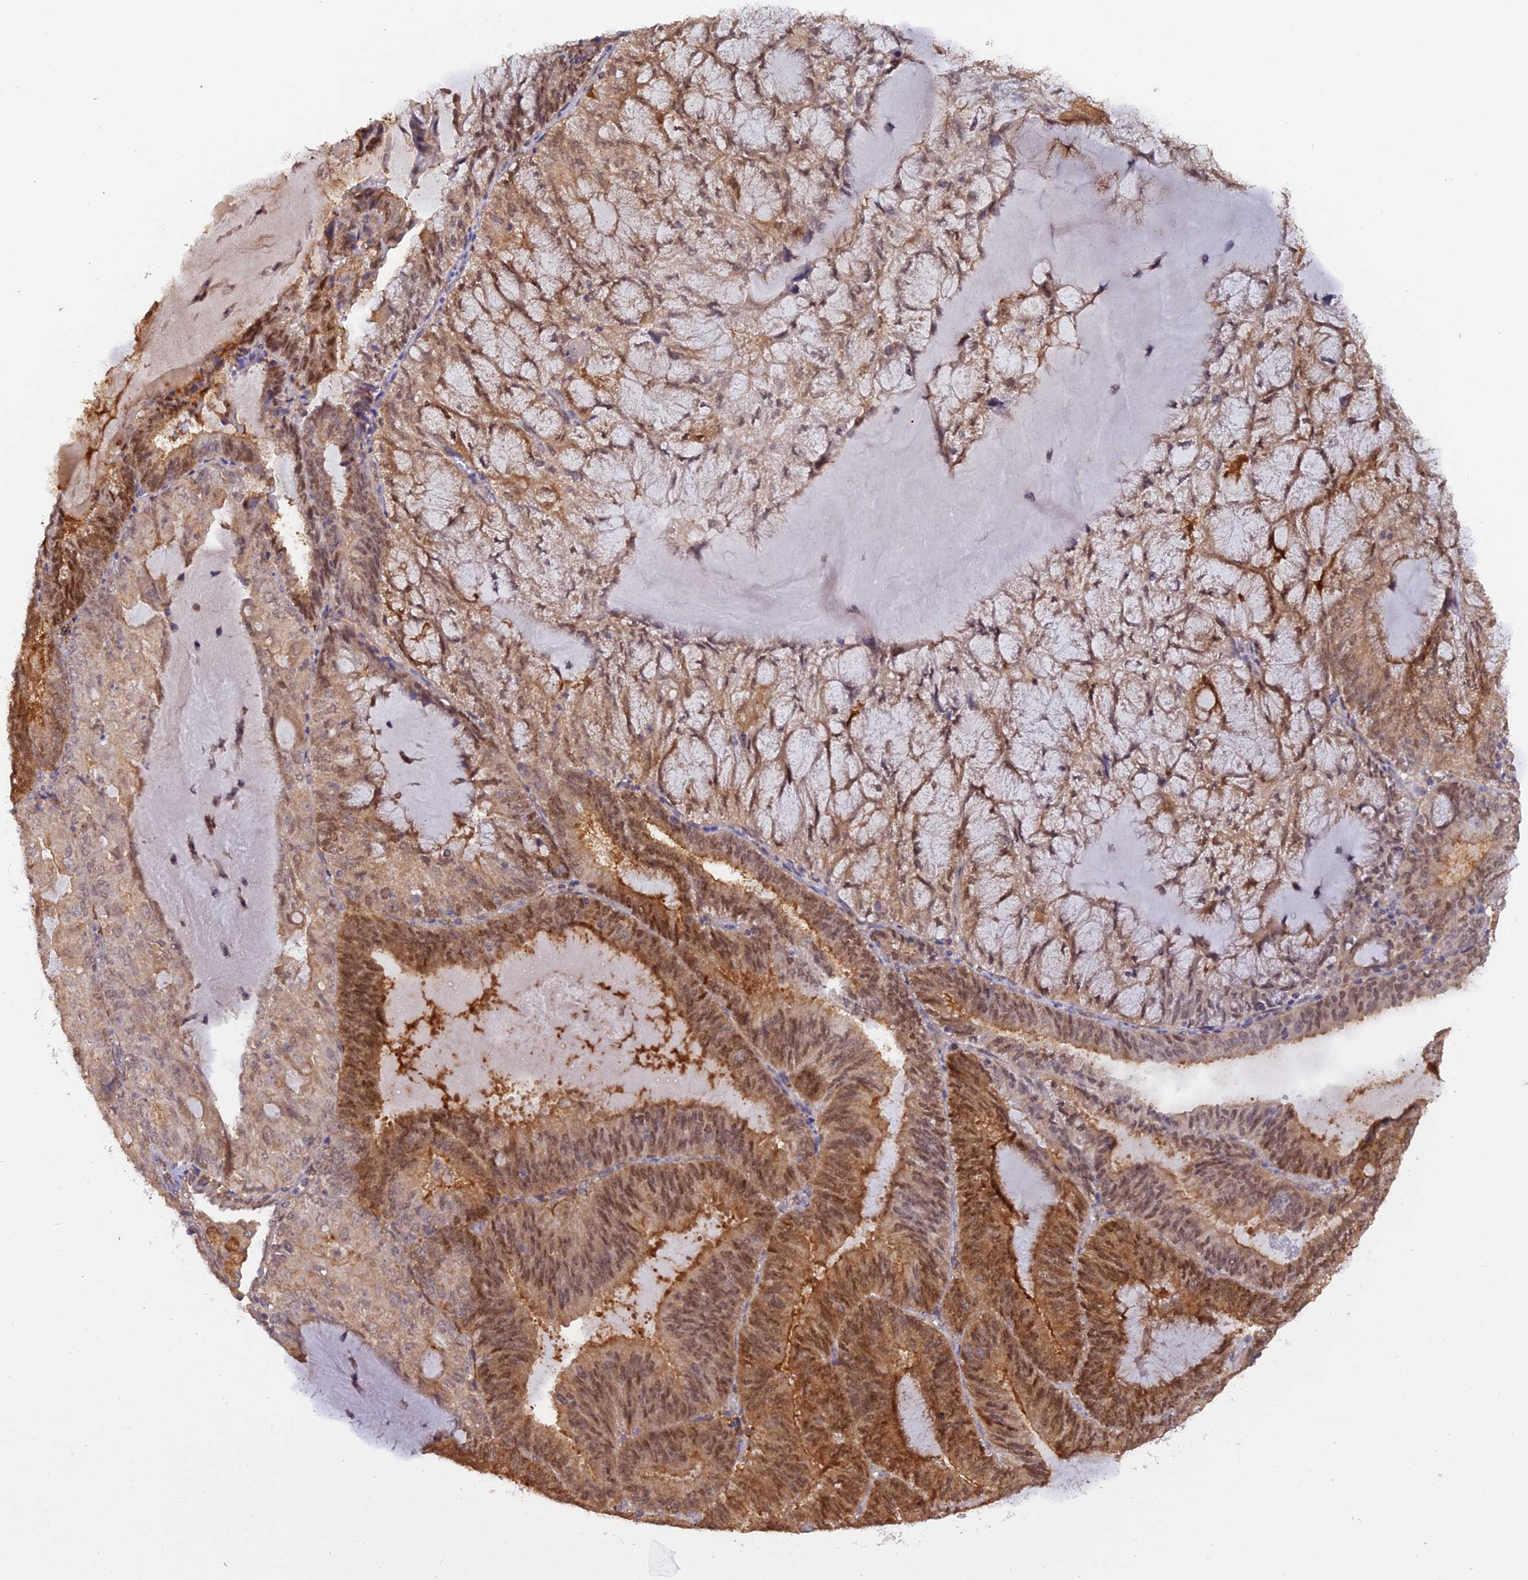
{"staining": {"intensity": "moderate", "quantity": ">75%", "location": "cytoplasmic/membranous,nuclear"}, "tissue": "endometrial cancer", "cell_type": "Tumor cells", "image_type": "cancer", "snomed": [{"axis": "morphology", "description": "Adenocarcinoma, NOS"}, {"axis": "topography", "description": "Endometrium"}], "caption": "Endometrial adenocarcinoma stained for a protein (brown) reveals moderate cytoplasmic/membranous and nuclear positive staining in about >75% of tumor cells.", "gene": "MNS1", "patient": {"sex": "female", "age": 81}}